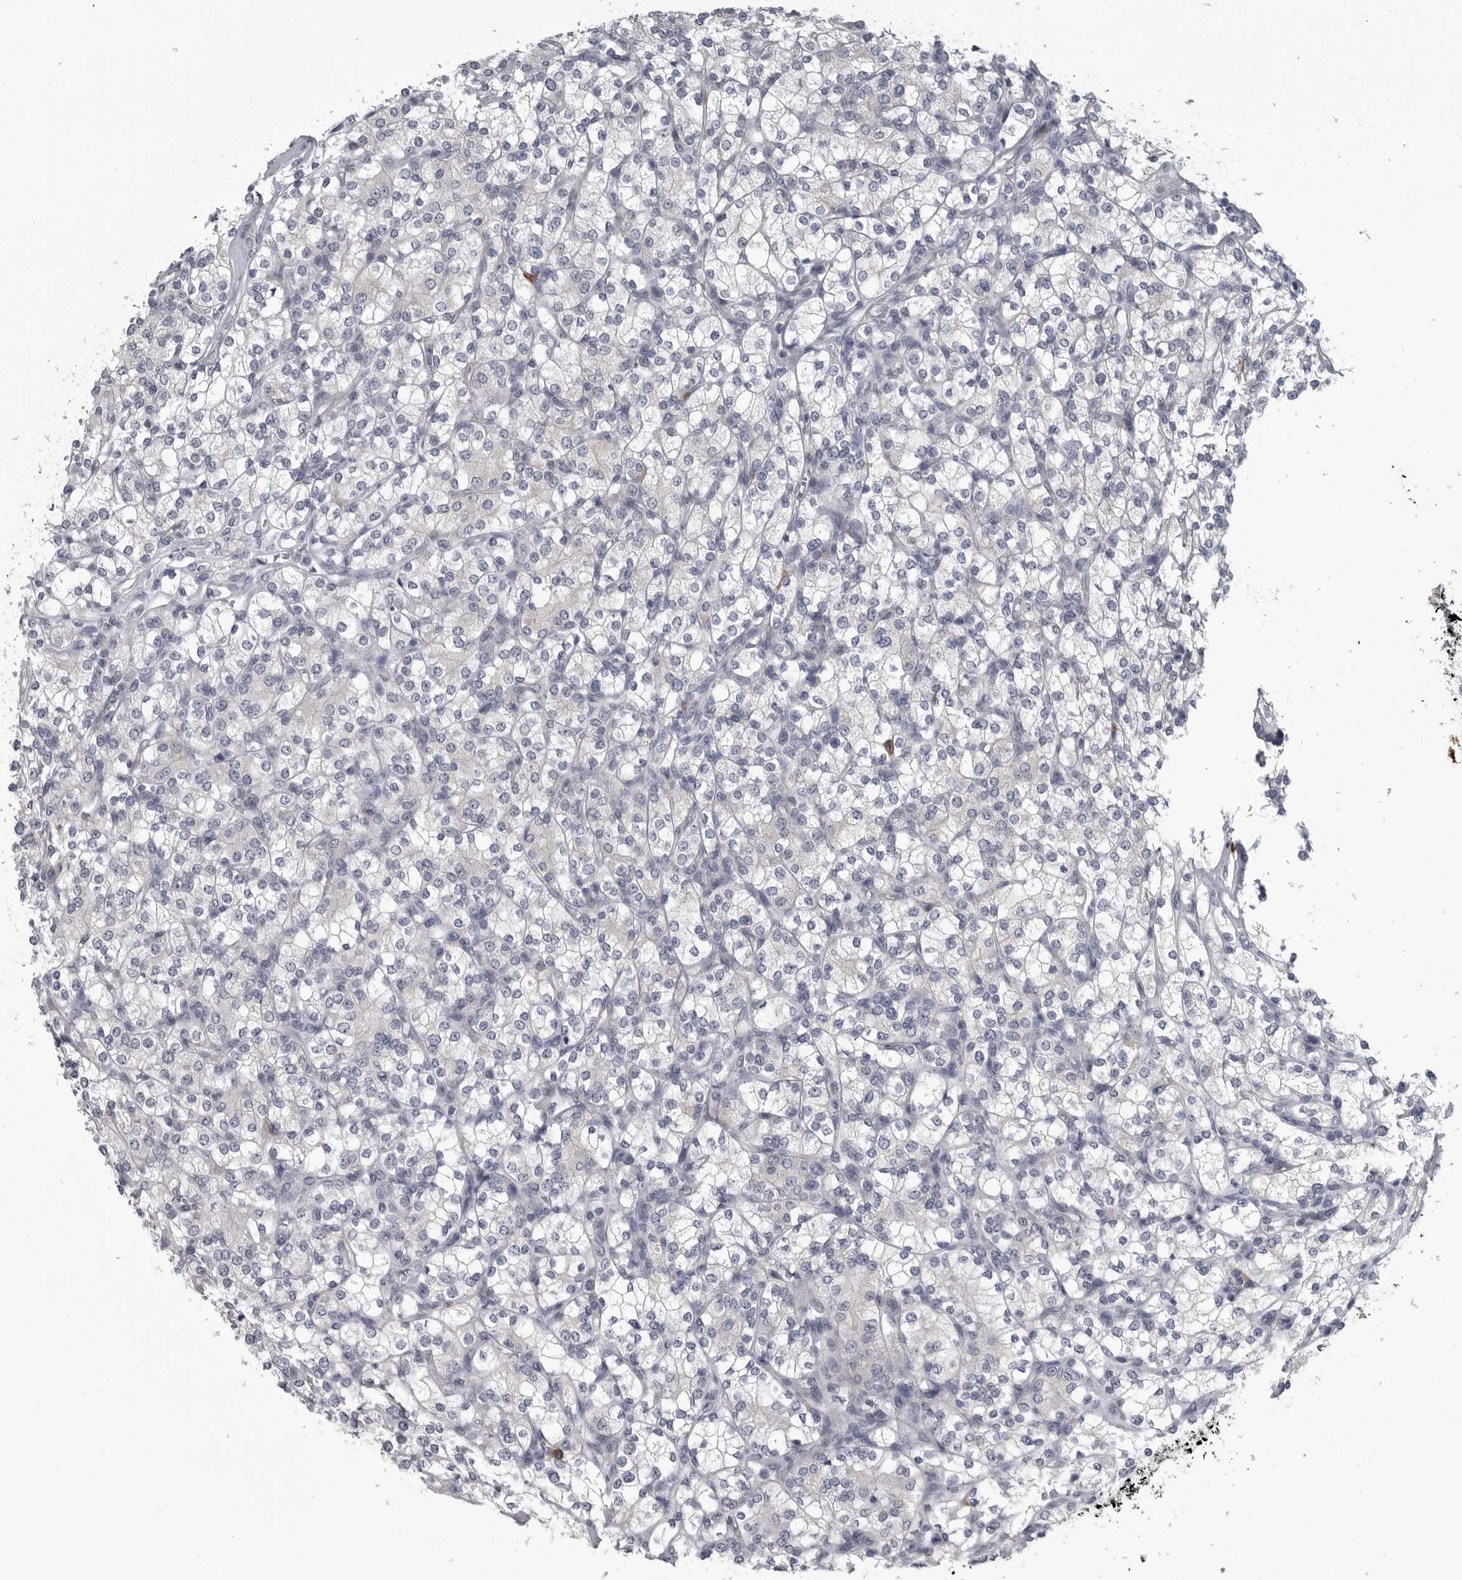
{"staining": {"intensity": "negative", "quantity": "none", "location": "none"}, "tissue": "renal cancer", "cell_type": "Tumor cells", "image_type": "cancer", "snomed": [{"axis": "morphology", "description": "Adenocarcinoma, NOS"}, {"axis": "topography", "description": "Kidney"}], "caption": "This is an IHC histopathology image of human adenocarcinoma (renal). There is no staining in tumor cells.", "gene": "MYOC", "patient": {"sex": "male", "age": 77}}